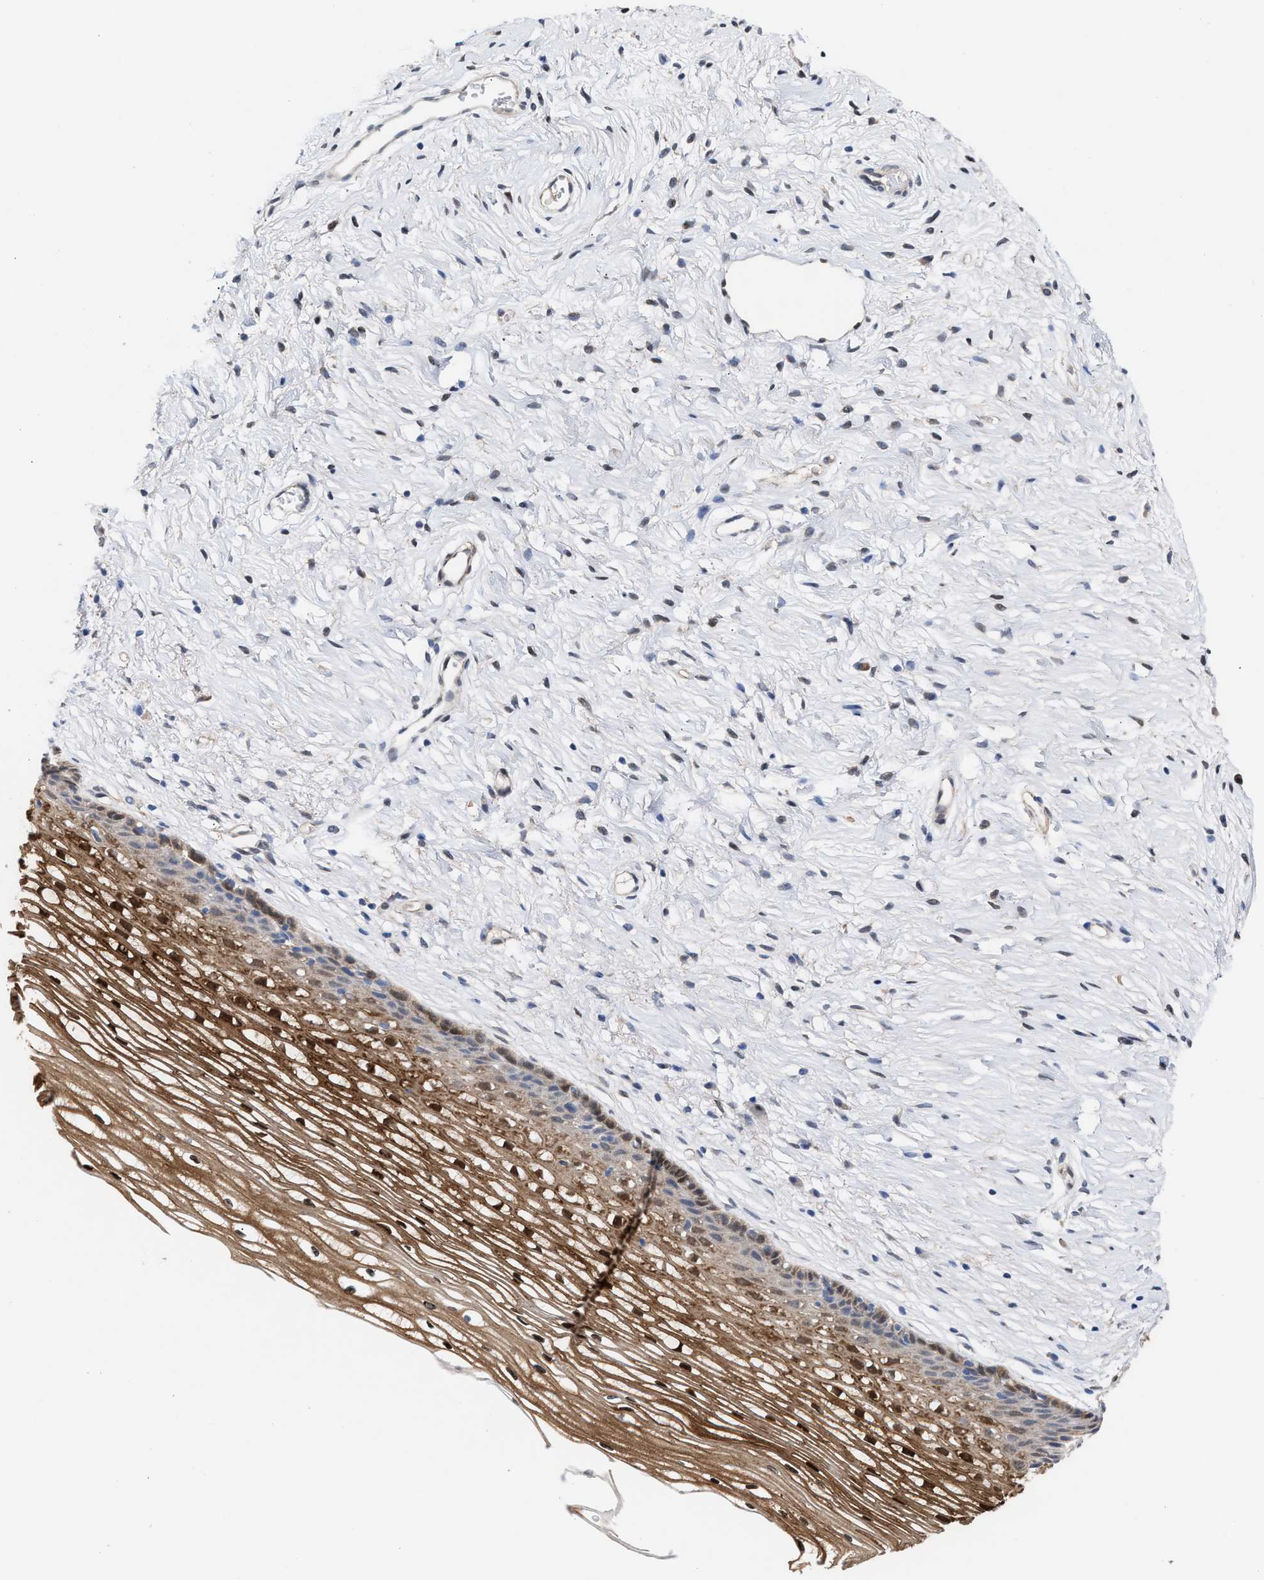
{"staining": {"intensity": "moderate", "quantity": ">75%", "location": "cytoplasmic/membranous,nuclear"}, "tissue": "cervix", "cell_type": "Glandular cells", "image_type": "normal", "snomed": [{"axis": "morphology", "description": "Normal tissue, NOS"}, {"axis": "topography", "description": "Cervix"}], "caption": "Protein staining reveals moderate cytoplasmic/membranous,nuclear staining in approximately >75% of glandular cells in unremarkable cervix.", "gene": "TP53I3", "patient": {"sex": "female", "age": 77}}